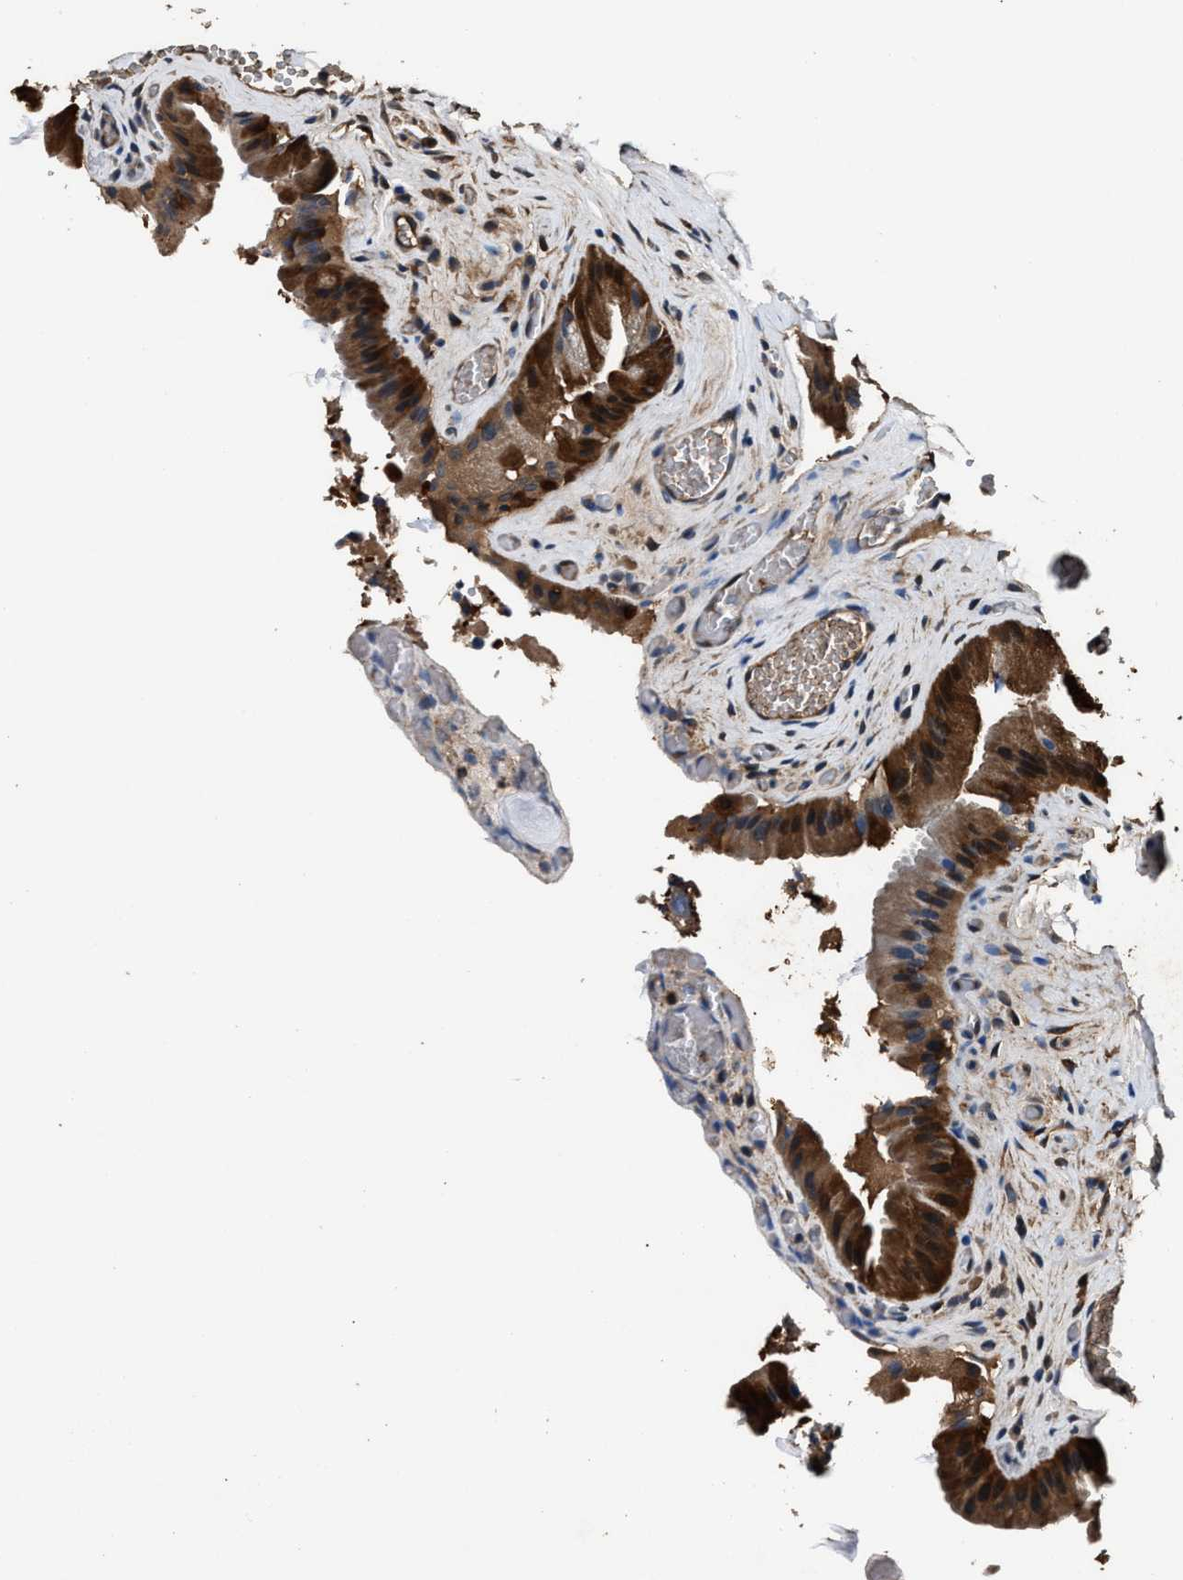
{"staining": {"intensity": "strong", "quantity": ">75%", "location": "cytoplasmic/membranous"}, "tissue": "gallbladder", "cell_type": "Glandular cells", "image_type": "normal", "snomed": [{"axis": "morphology", "description": "Normal tissue, NOS"}, {"axis": "topography", "description": "Gallbladder"}], "caption": "Protein staining by immunohistochemistry shows strong cytoplasmic/membranous positivity in about >75% of glandular cells in normal gallbladder.", "gene": "GSTP1", "patient": {"sex": "male", "age": 49}}